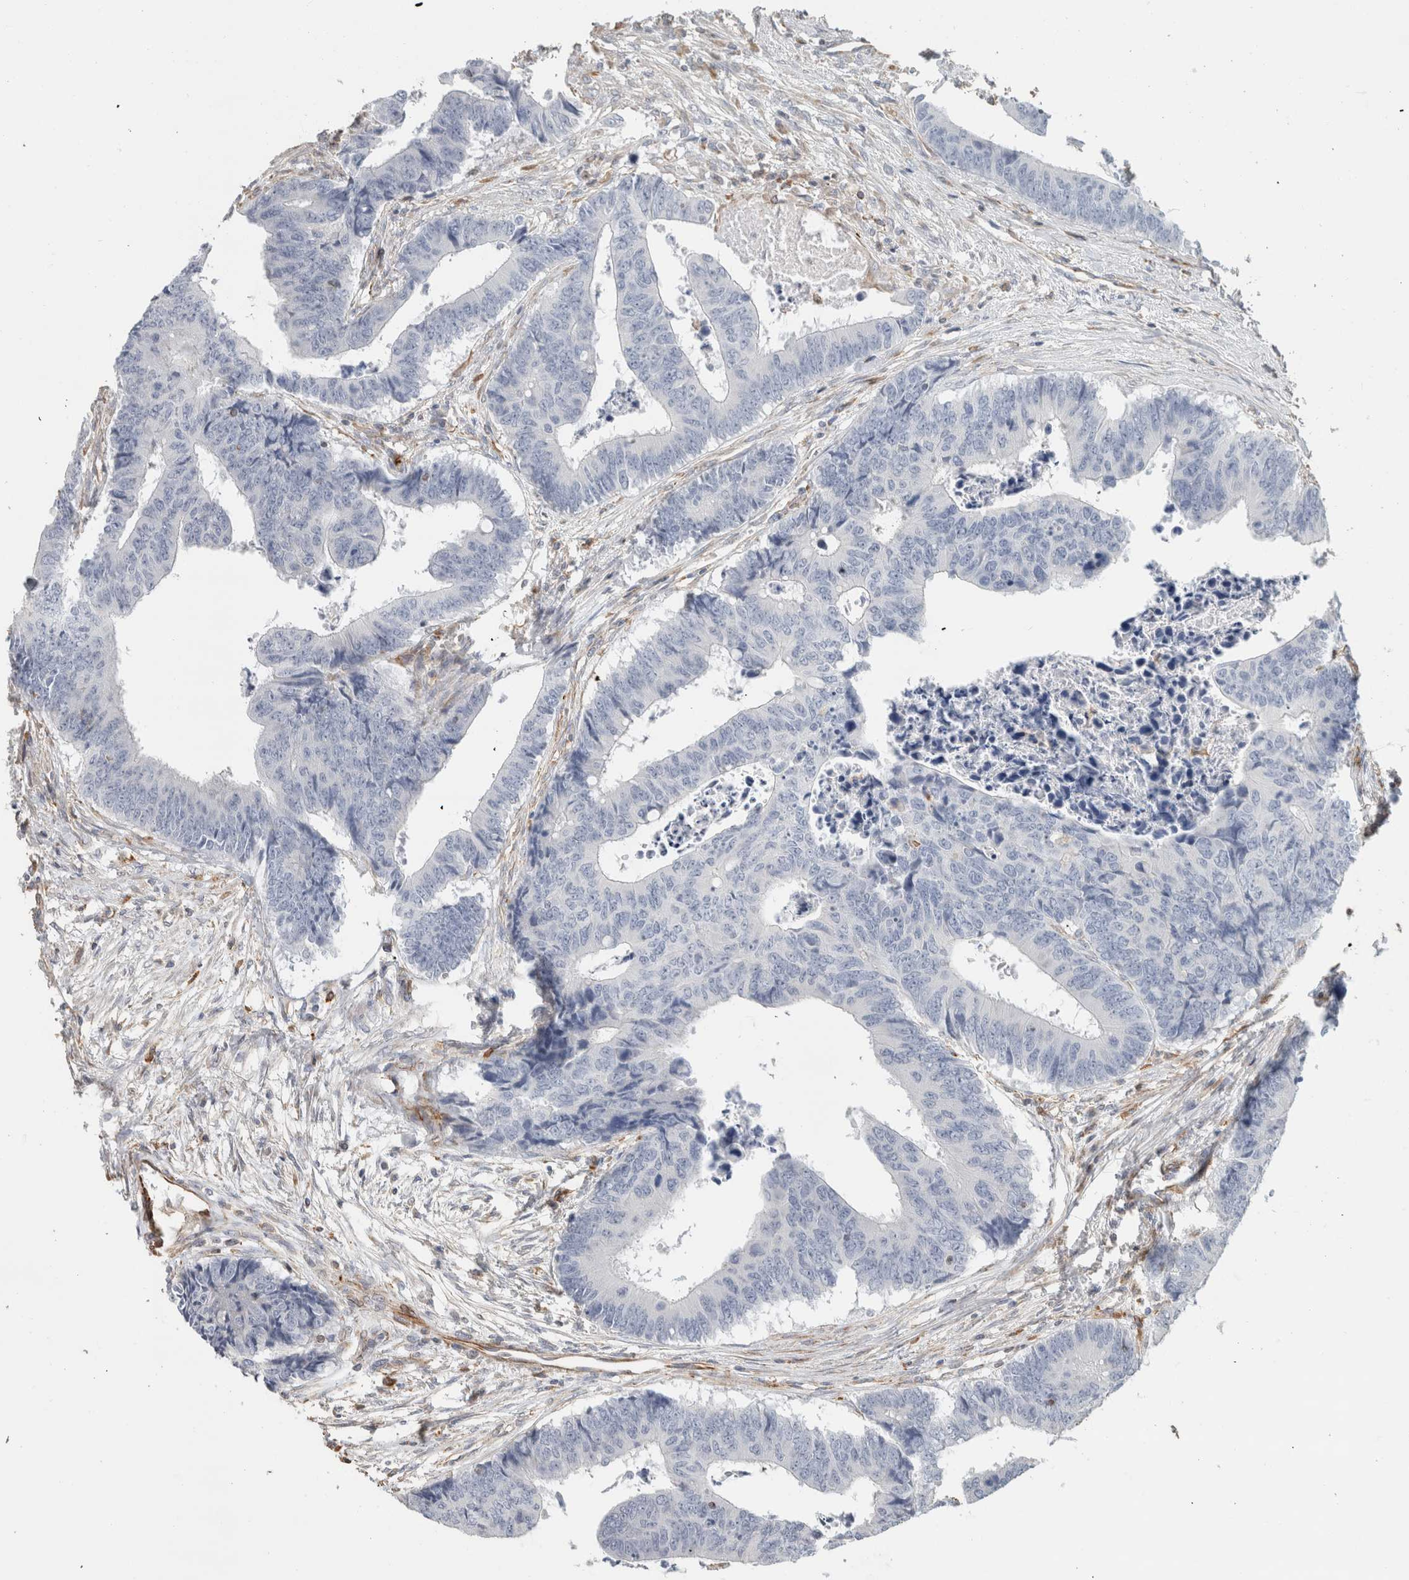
{"staining": {"intensity": "negative", "quantity": "none", "location": "none"}, "tissue": "colorectal cancer", "cell_type": "Tumor cells", "image_type": "cancer", "snomed": [{"axis": "morphology", "description": "Adenocarcinoma, NOS"}, {"axis": "topography", "description": "Rectum"}], "caption": "Immunohistochemistry (IHC) histopathology image of neoplastic tissue: human colorectal cancer (adenocarcinoma) stained with DAB exhibits no significant protein staining in tumor cells.", "gene": "LY86", "patient": {"sex": "male", "age": 84}}